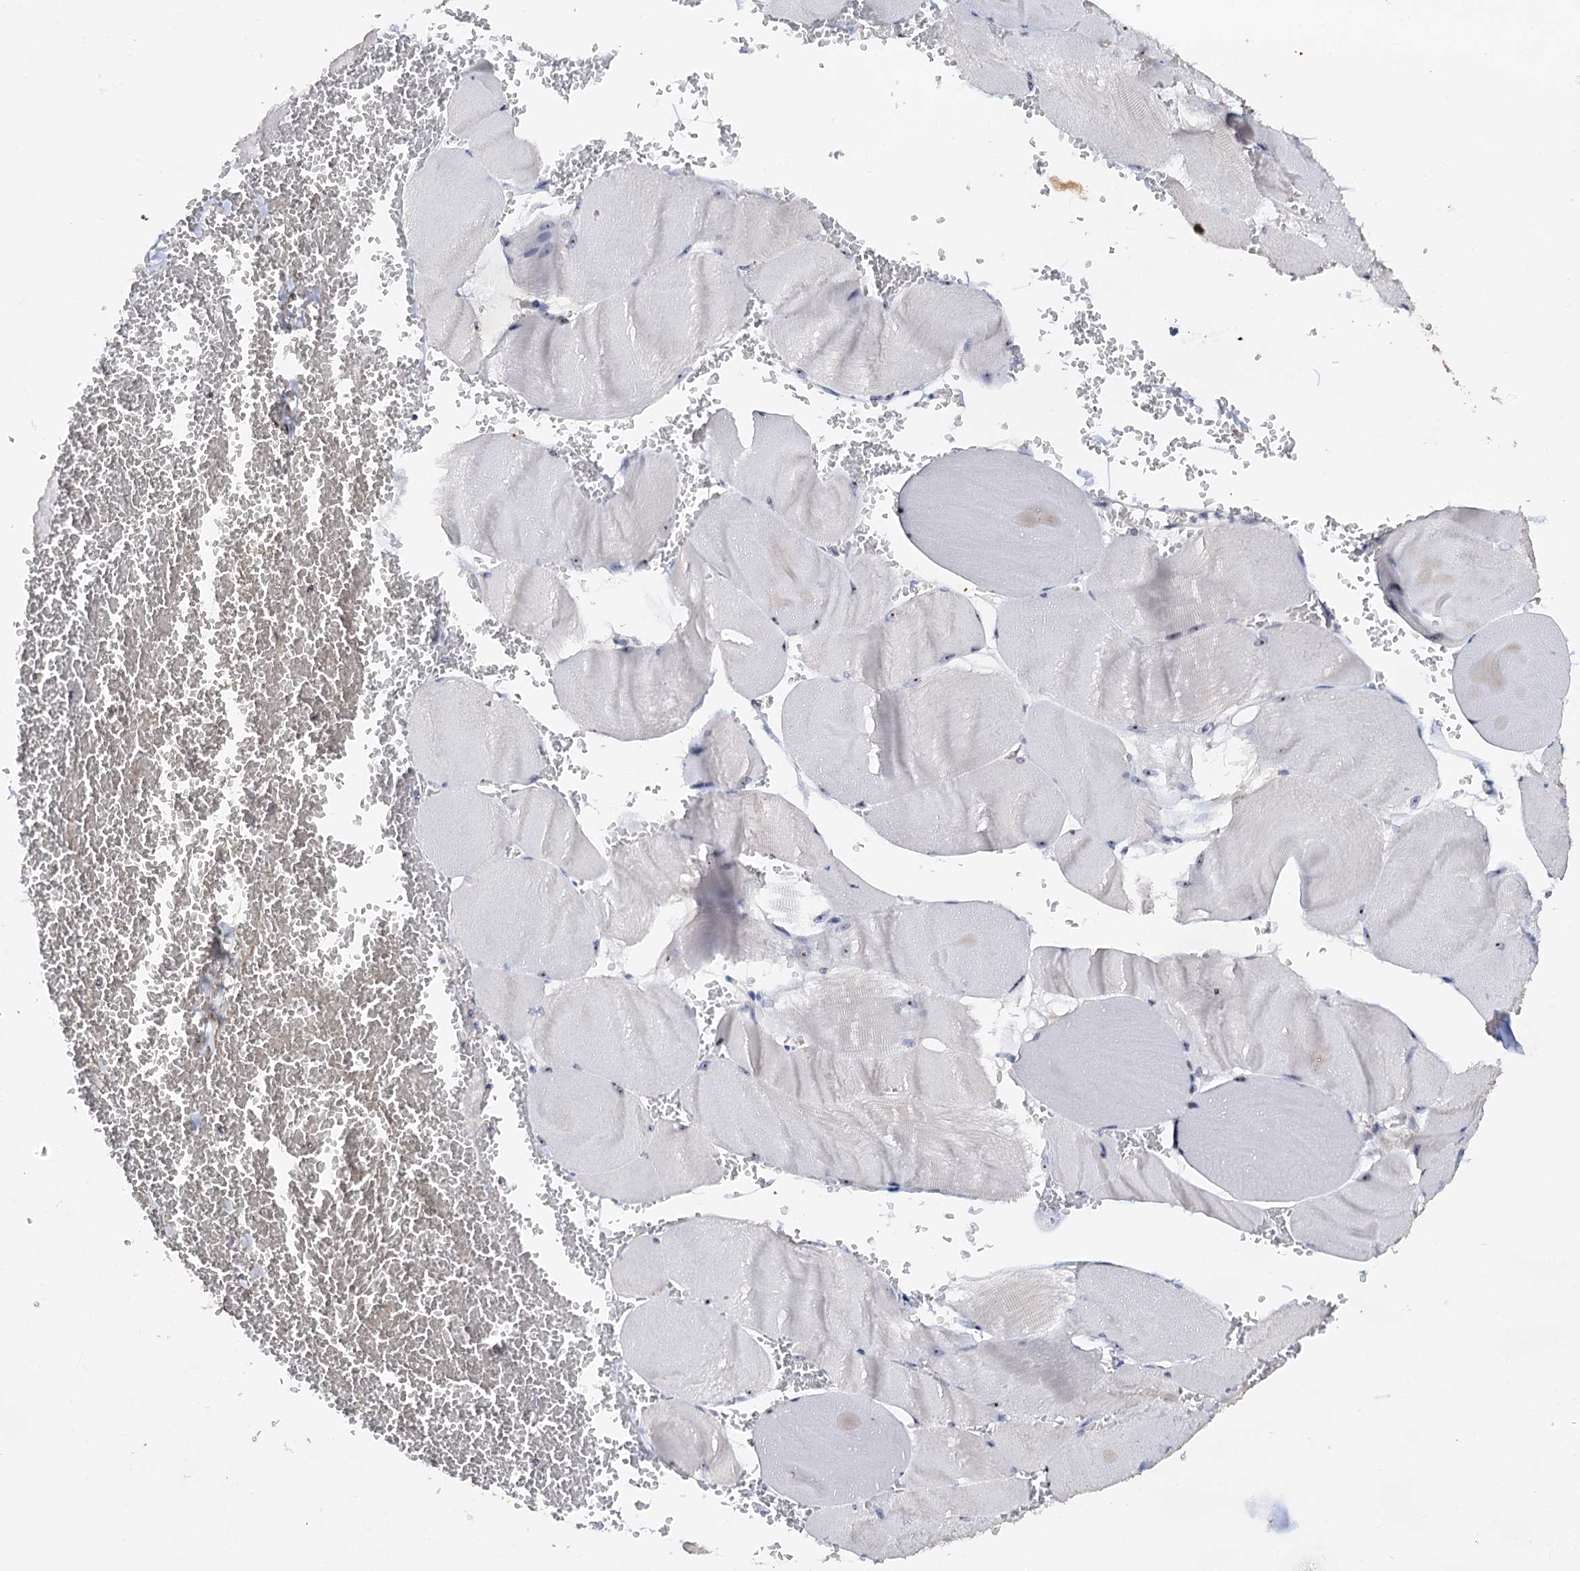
{"staining": {"intensity": "negative", "quantity": "none", "location": "none"}, "tissue": "skeletal muscle", "cell_type": "Myocytes", "image_type": "normal", "snomed": [{"axis": "morphology", "description": "Normal tissue, NOS"}, {"axis": "morphology", "description": "Basal cell carcinoma"}, {"axis": "topography", "description": "Skeletal muscle"}], "caption": "The histopathology image reveals no staining of myocytes in normal skeletal muscle.", "gene": "C2CD3", "patient": {"sex": "female", "age": 64}}